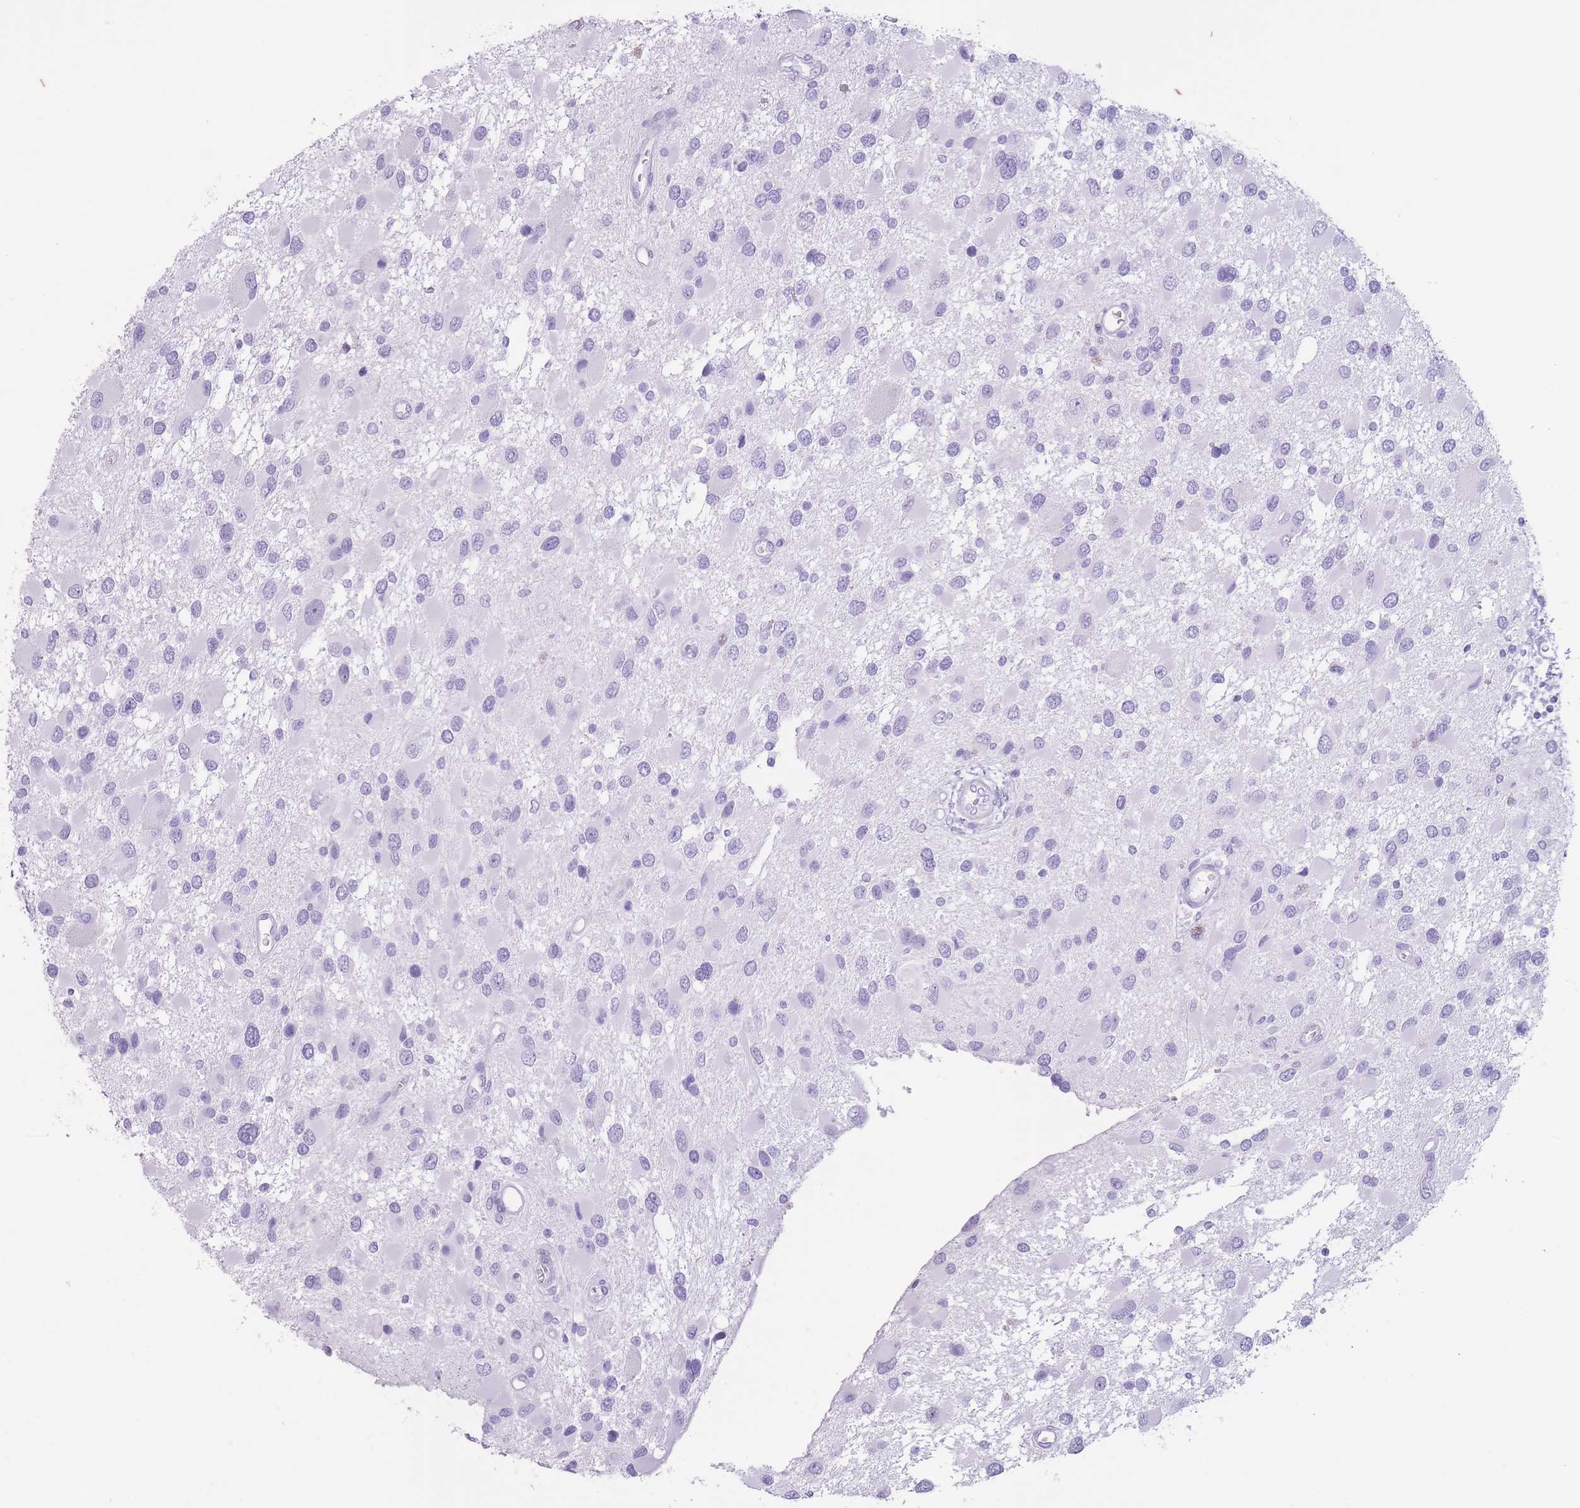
{"staining": {"intensity": "negative", "quantity": "none", "location": "none"}, "tissue": "glioma", "cell_type": "Tumor cells", "image_type": "cancer", "snomed": [{"axis": "morphology", "description": "Glioma, malignant, High grade"}, {"axis": "topography", "description": "Brain"}], "caption": "Malignant high-grade glioma was stained to show a protein in brown. There is no significant expression in tumor cells.", "gene": "OR4F21", "patient": {"sex": "male", "age": 53}}